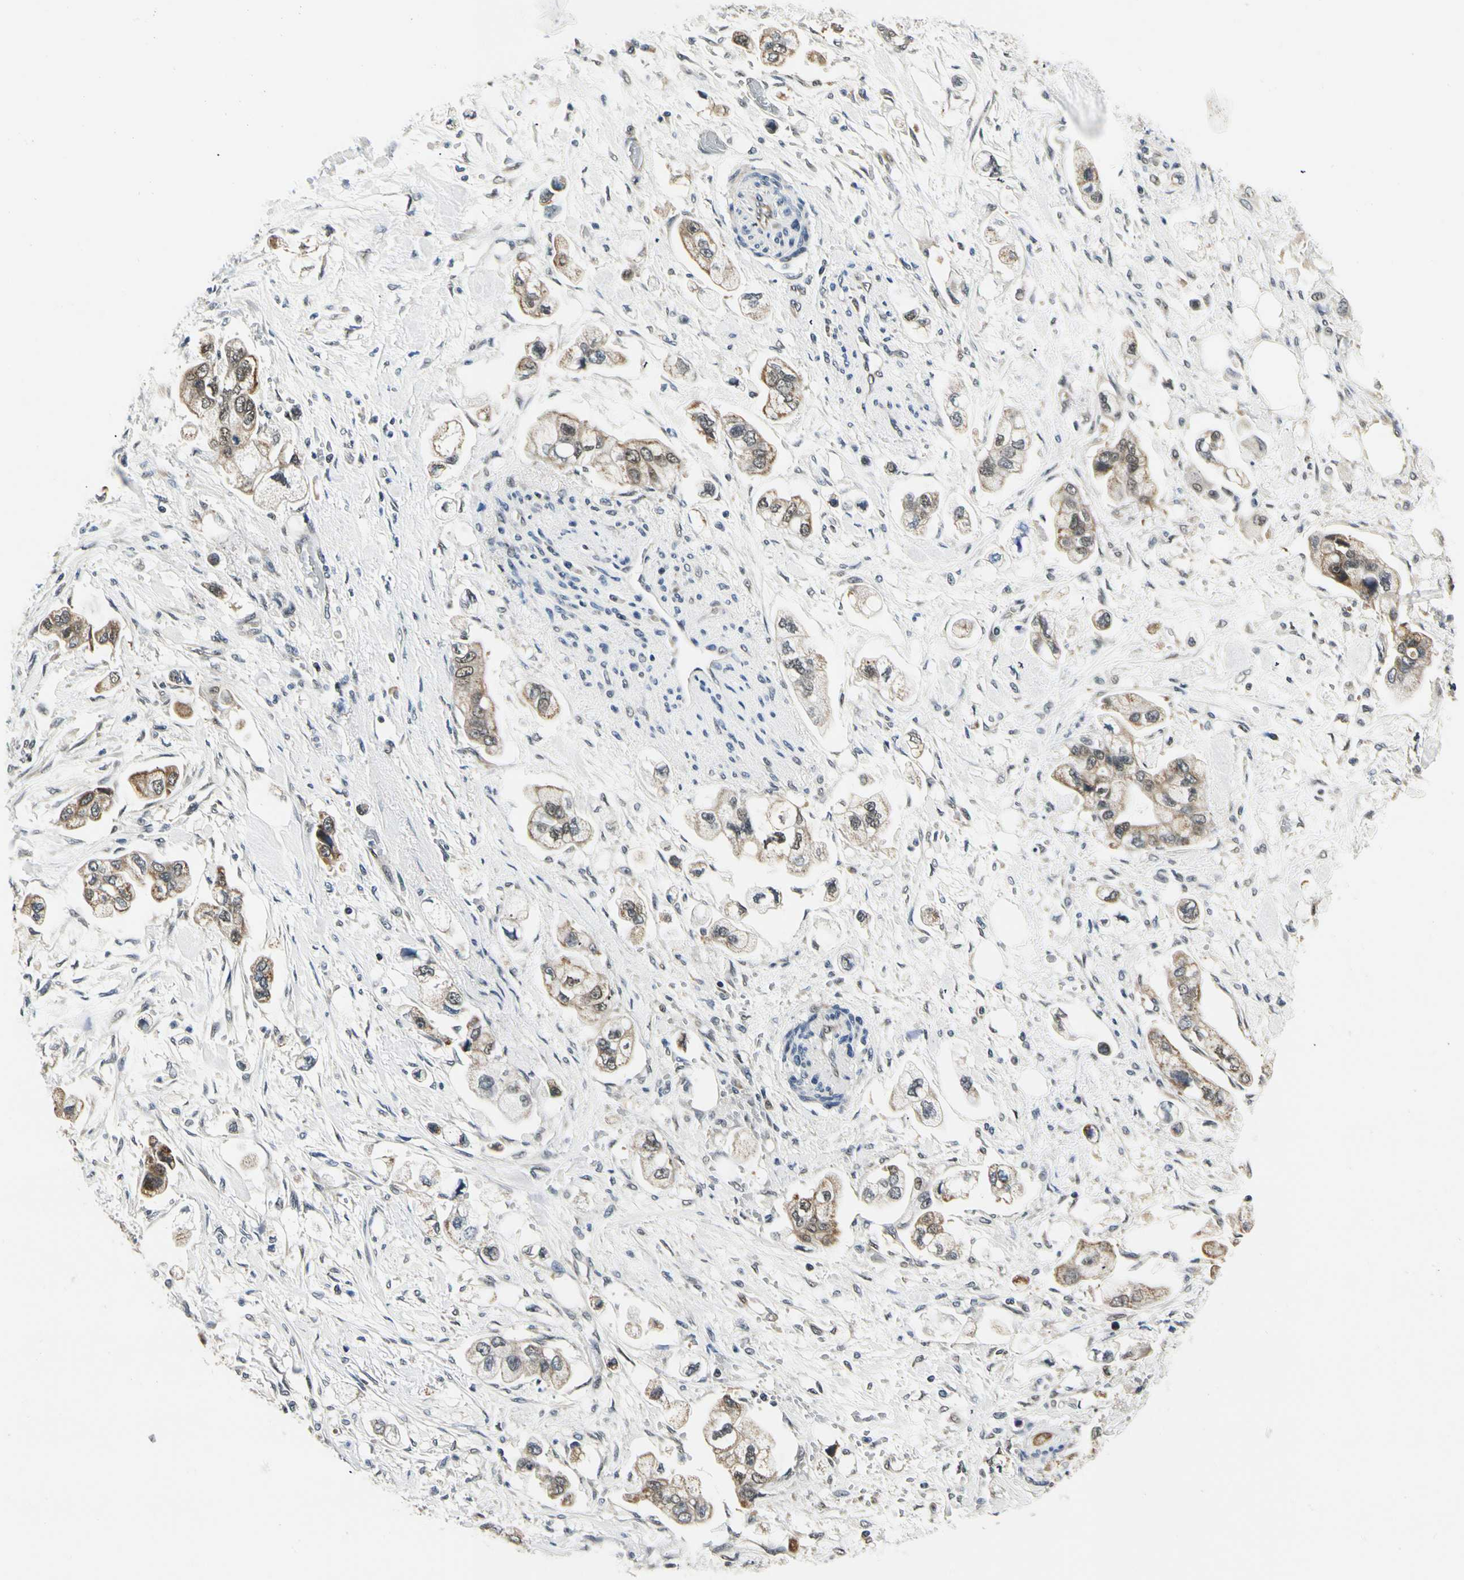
{"staining": {"intensity": "moderate", "quantity": "25%-75%", "location": "cytoplasmic/membranous"}, "tissue": "stomach cancer", "cell_type": "Tumor cells", "image_type": "cancer", "snomed": [{"axis": "morphology", "description": "Adenocarcinoma, NOS"}, {"axis": "topography", "description": "Stomach"}], "caption": "Tumor cells display moderate cytoplasmic/membranous positivity in approximately 25%-75% of cells in adenocarcinoma (stomach).", "gene": "PDK2", "patient": {"sex": "male", "age": 62}}